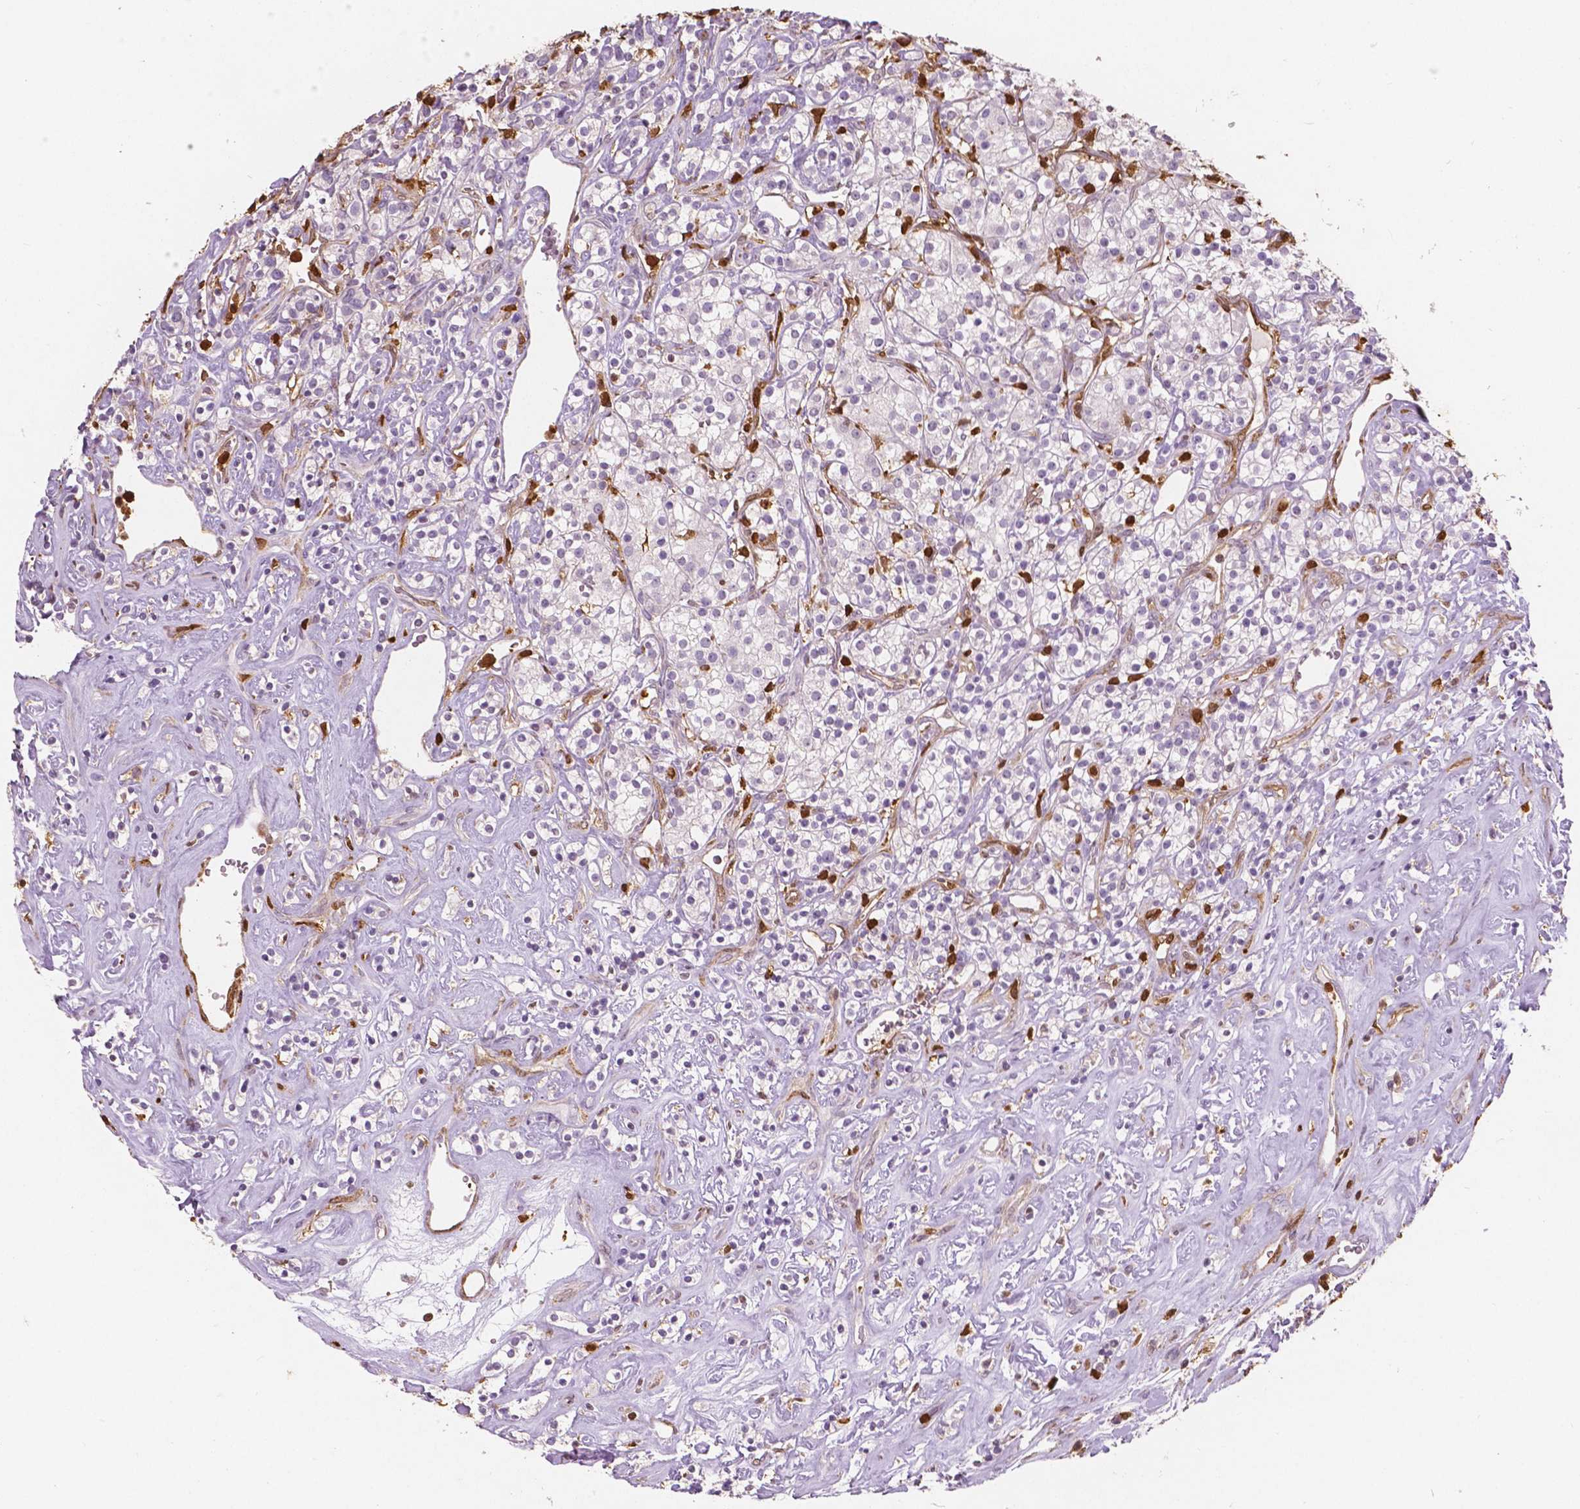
{"staining": {"intensity": "negative", "quantity": "none", "location": "none"}, "tissue": "renal cancer", "cell_type": "Tumor cells", "image_type": "cancer", "snomed": [{"axis": "morphology", "description": "Adenocarcinoma, NOS"}, {"axis": "topography", "description": "Kidney"}], "caption": "Tumor cells are negative for brown protein staining in renal cancer.", "gene": "S100A4", "patient": {"sex": "male", "age": 77}}